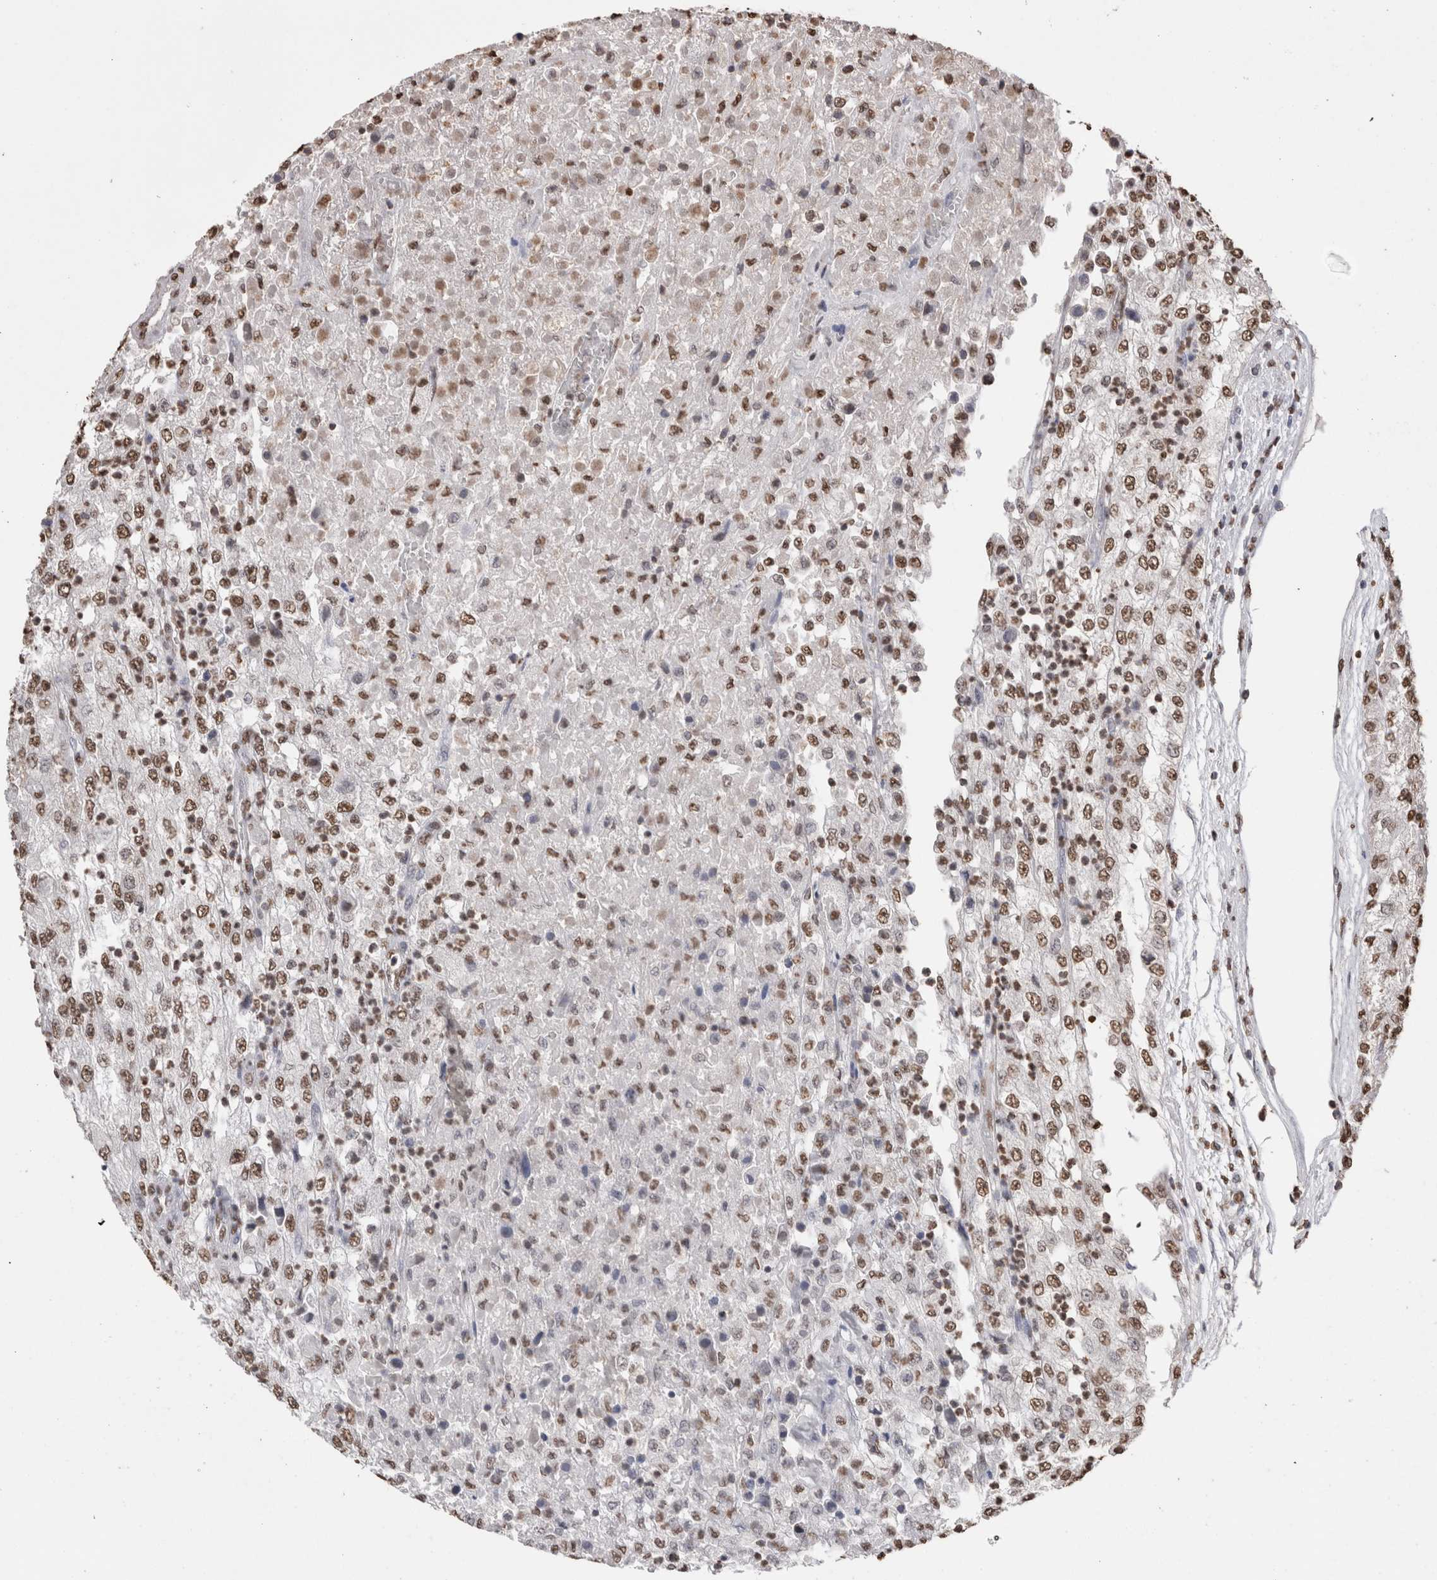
{"staining": {"intensity": "strong", "quantity": ">75%", "location": "nuclear"}, "tissue": "renal cancer", "cell_type": "Tumor cells", "image_type": "cancer", "snomed": [{"axis": "morphology", "description": "Adenocarcinoma, NOS"}, {"axis": "topography", "description": "Kidney"}], "caption": "High-magnification brightfield microscopy of adenocarcinoma (renal) stained with DAB (3,3'-diaminobenzidine) (brown) and counterstained with hematoxylin (blue). tumor cells exhibit strong nuclear staining is identified in approximately>75% of cells. The staining was performed using DAB (3,3'-diaminobenzidine) to visualize the protein expression in brown, while the nuclei were stained in blue with hematoxylin (Magnification: 20x).", "gene": "NTHL1", "patient": {"sex": "female", "age": 54}}